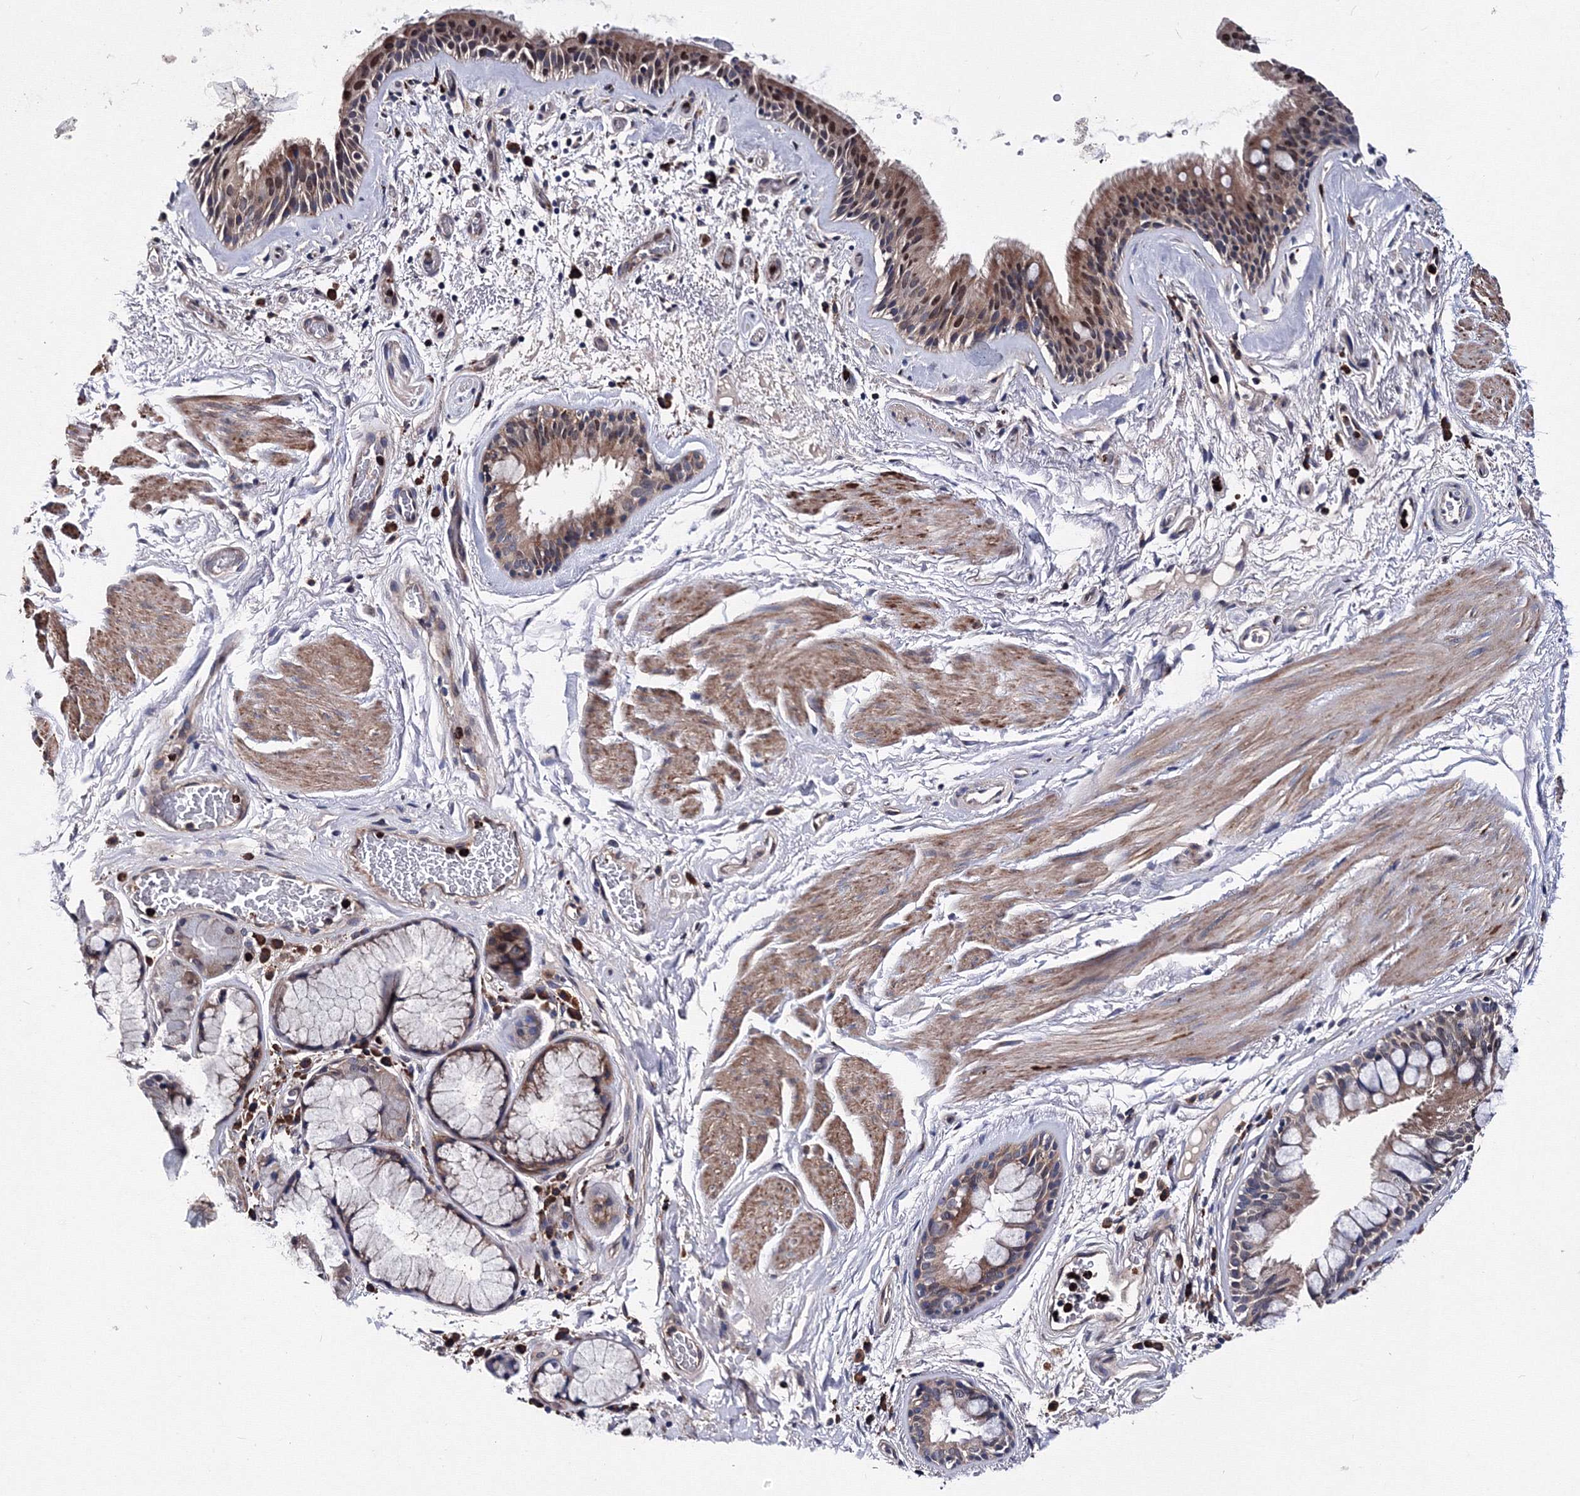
{"staining": {"intensity": "moderate", "quantity": ">75%", "location": "cytoplasmic/membranous,nuclear"}, "tissue": "bronchus", "cell_type": "Respiratory epithelial cells", "image_type": "normal", "snomed": [{"axis": "morphology", "description": "Normal tissue, NOS"}, {"axis": "topography", "description": "Cartilage tissue"}], "caption": "A brown stain labels moderate cytoplasmic/membranous,nuclear positivity of a protein in respiratory epithelial cells of benign bronchus. Ihc stains the protein of interest in brown and the nuclei are stained blue.", "gene": "PHYKPL", "patient": {"sex": "female", "age": 63}}